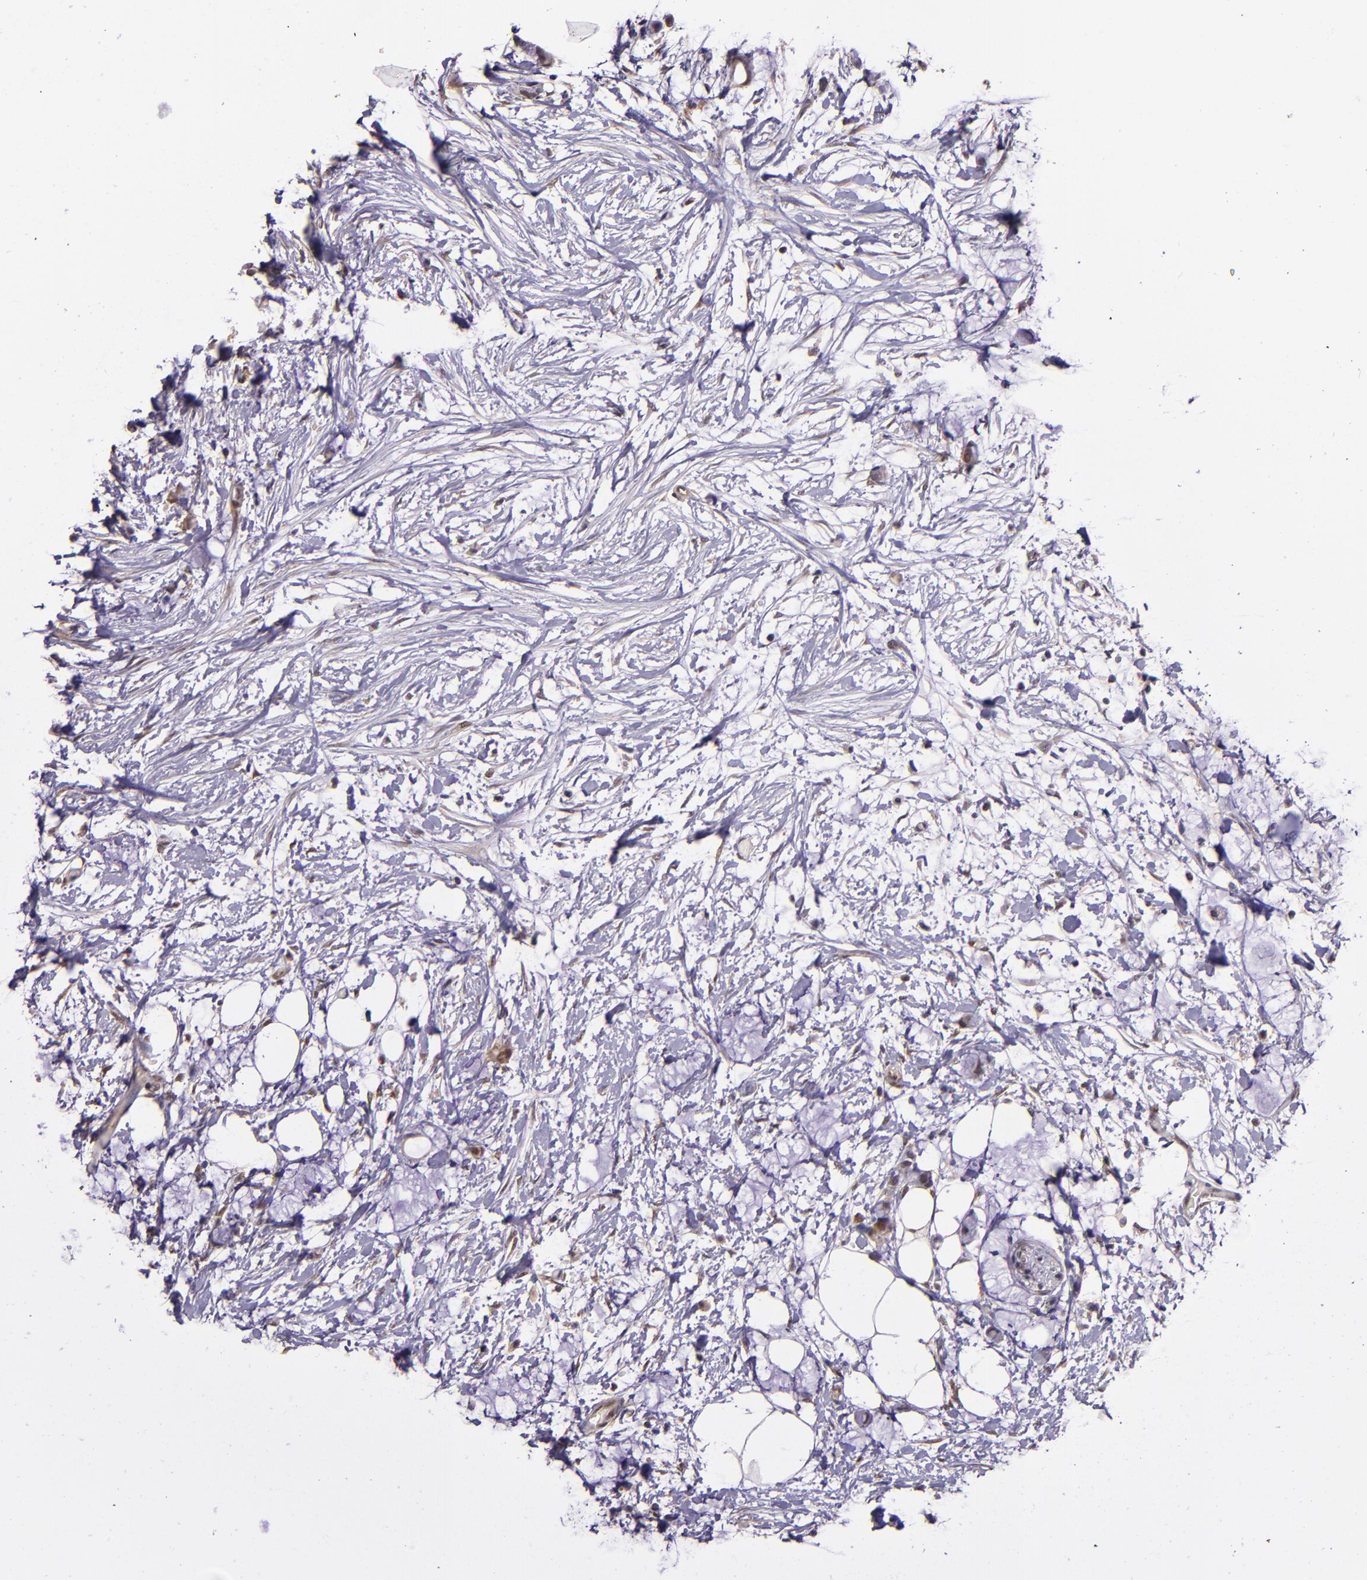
{"staining": {"intensity": "negative", "quantity": "none", "location": "none"}, "tissue": "colorectal cancer", "cell_type": "Tumor cells", "image_type": "cancer", "snomed": [{"axis": "morphology", "description": "Normal tissue, NOS"}, {"axis": "morphology", "description": "Adenocarcinoma, NOS"}, {"axis": "topography", "description": "Colon"}, {"axis": "topography", "description": "Peripheral nerve tissue"}], "caption": "Colorectal adenocarcinoma was stained to show a protein in brown. There is no significant staining in tumor cells.", "gene": "STAT6", "patient": {"sex": "male", "age": 14}}